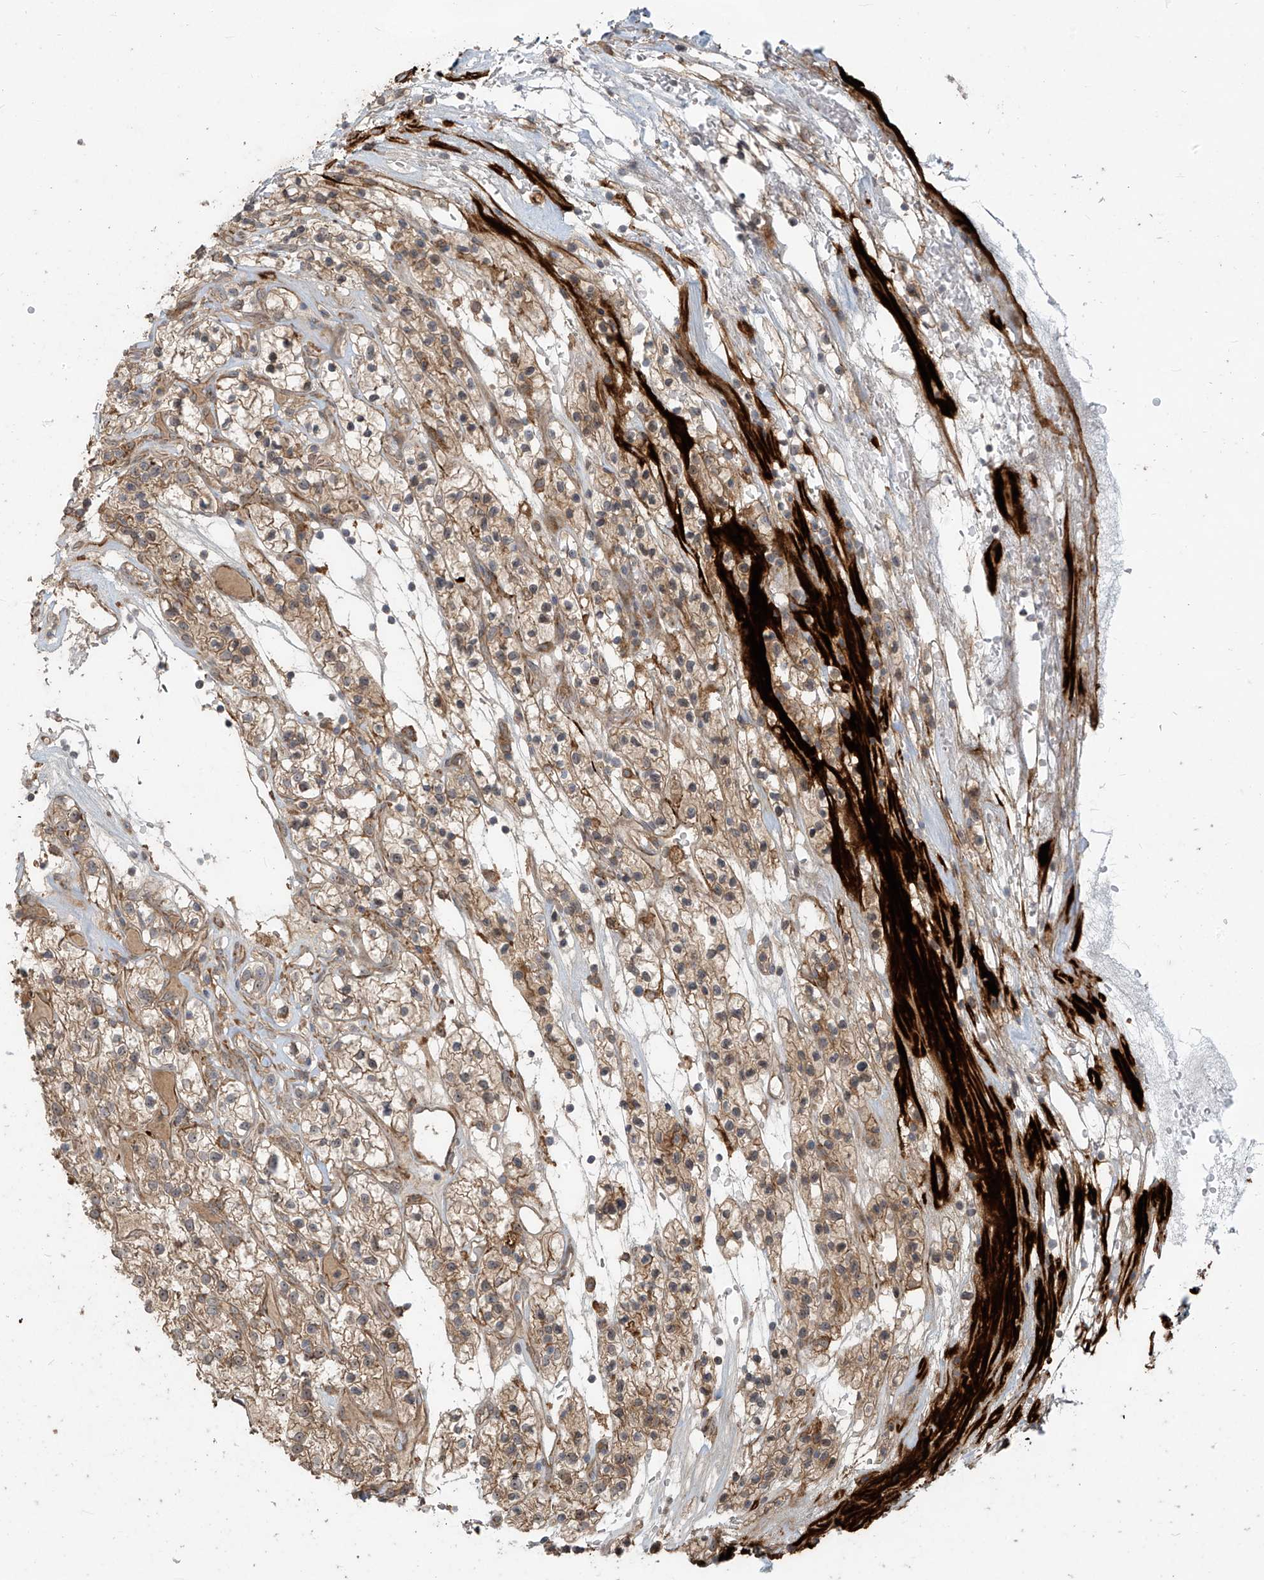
{"staining": {"intensity": "moderate", "quantity": ">75%", "location": "cytoplasmic/membranous"}, "tissue": "renal cancer", "cell_type": "Tumor cells", "image_type": "cancer", "snomed": [{"axis": "morphology", "description": "Adenocarcinoma, NOS"}, {"axis": "topography", "description": "Kidney"}], "caption": "Human renal adenocarcinoma stained for a protein (brown) demonstrates moderate cytoplasmic/membranous positive positivity in approximately >75% of tumor cells.", "gene": "KATNIP", "patient": {"sex": "female", "age": 57}}